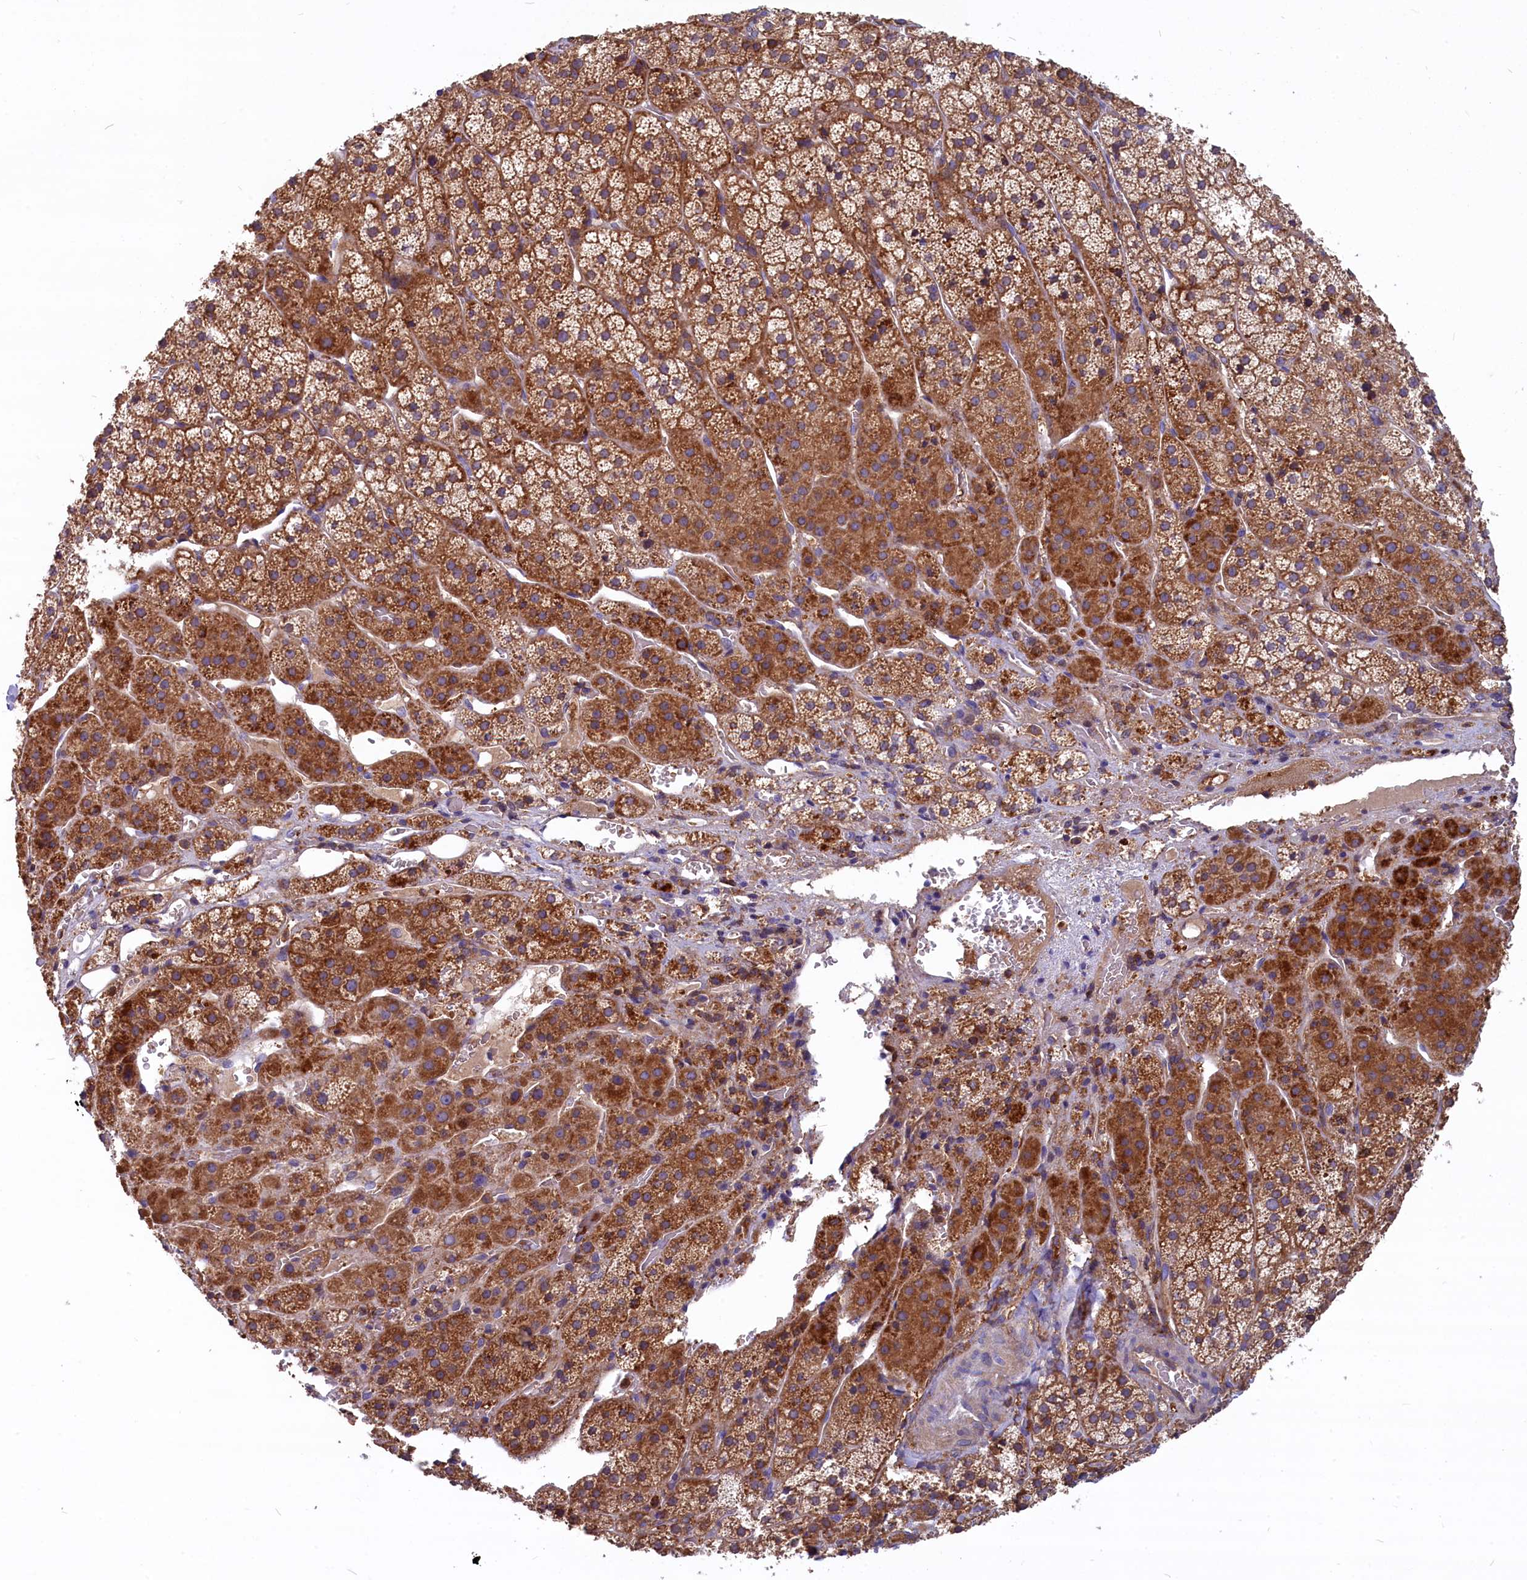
{"staining": {"intensity": "strong", "quantity": "25%-75%", "location": "cytoplasmic/membranous"}, "tissue": "adrenal gland", "cell_type": "Glandular cells", "image_type": "normal", "snomed": [{"axis": "morphology", "description": "Normal tissue, NOS"}, {"axis": "topography", "description": "Adrenal gland"}], "caption": "DAB (3,3'-diaminobenzidine) immunohistochemical staining of unremarkable adrenal gland demonstrates strong cytoplasmic/membranous protein expression in approximately 25%-75% of glandular cells.", "gene": "MYO9B", "patient": {"sex": "female", "age": 44}}